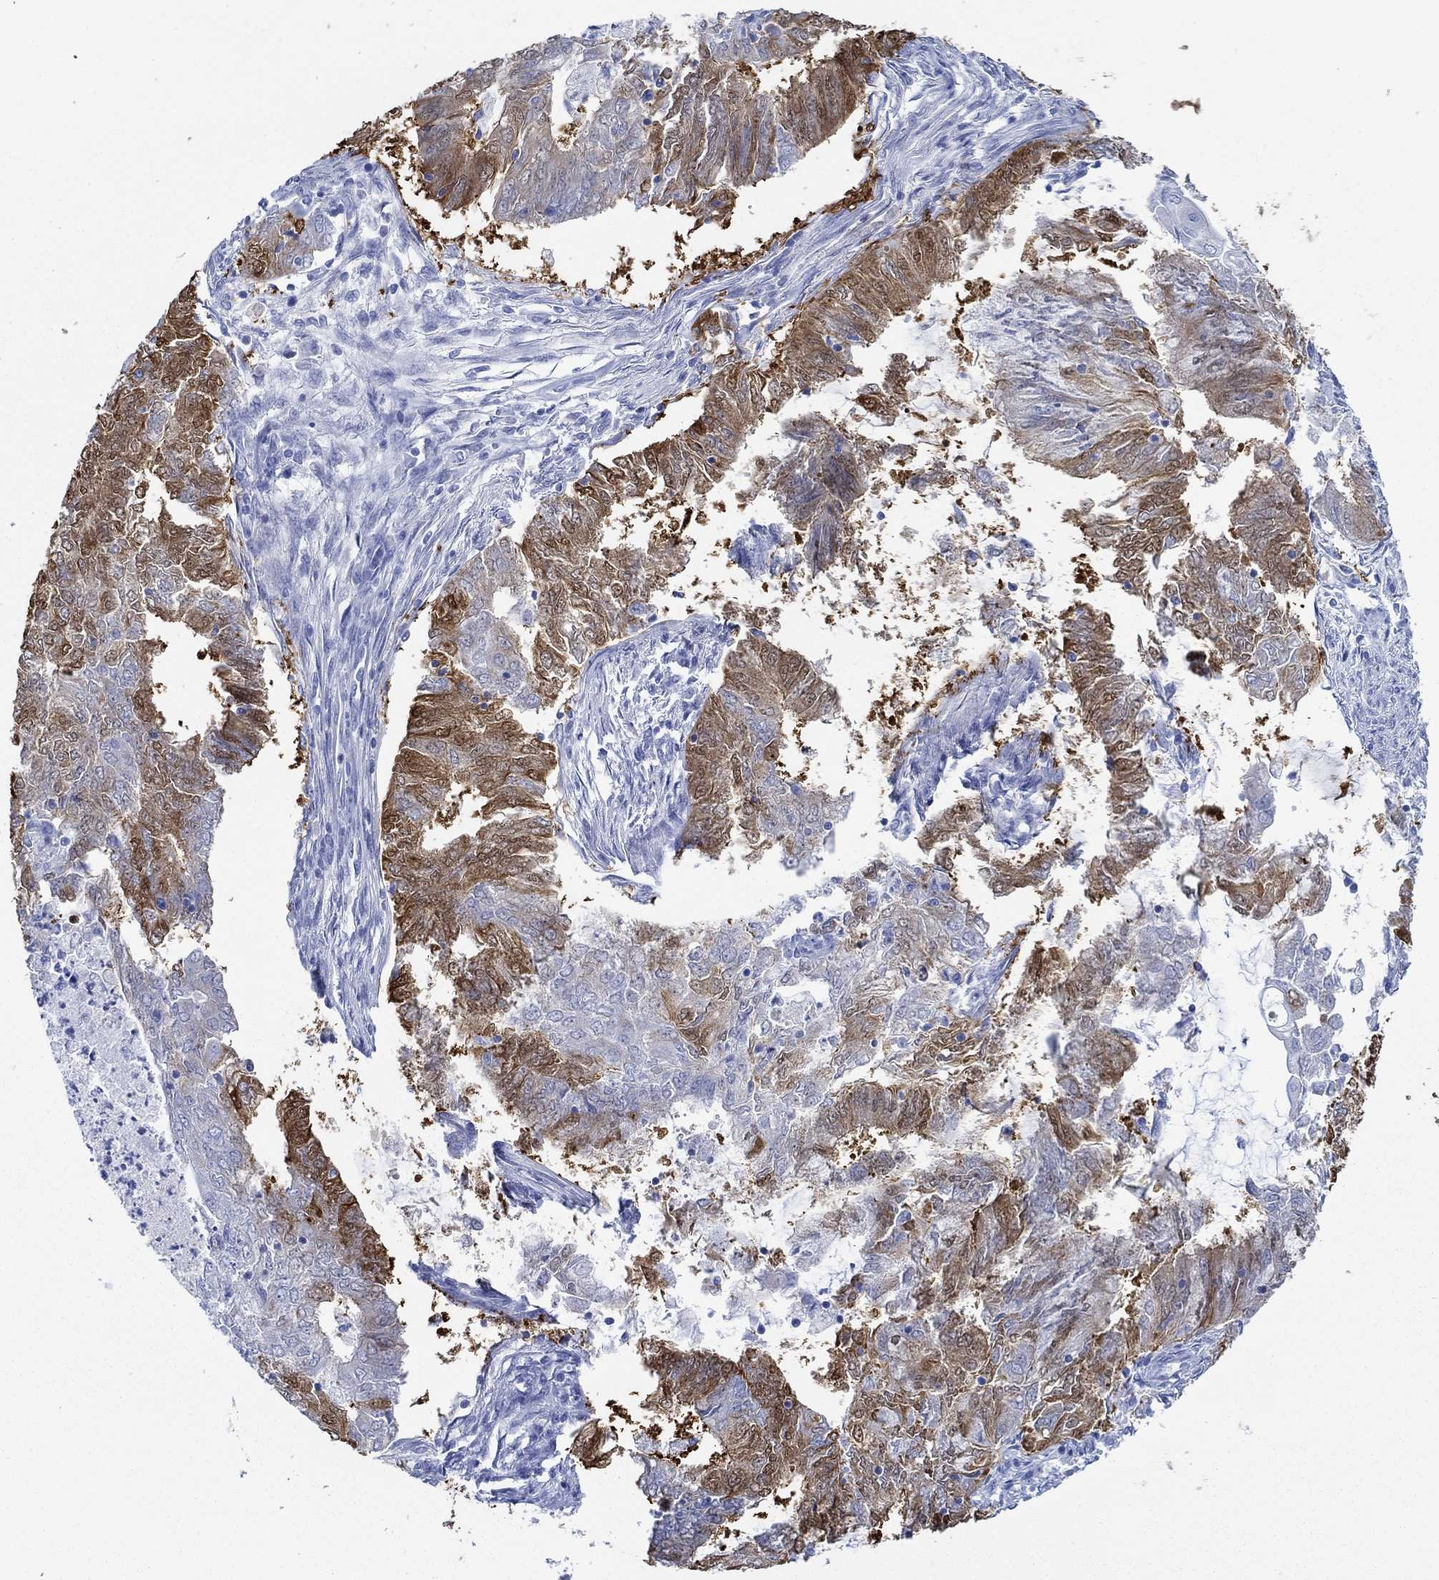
{"staining": {"intensity": "strong", "quantity": "25%-75%", "location": "cytoplasmic/membranous"}, "tissue": "endometrial cancer", "cell_type": "Tumor cells", "image_type": "cancer", "snomed": [{"axis": "morphology", "description": "Adenocarcinoma, NOS"}, {"axis": "topography", "description": "Endometrium"}], "caption": "Endometrial cancer (adenocarcinoma) stained for a protein exhibits strong cytoplasmic/membranous positivity in tumor cells.", "gene": "IGFBP6", "patient": {"sex": "female", "age": 62}}